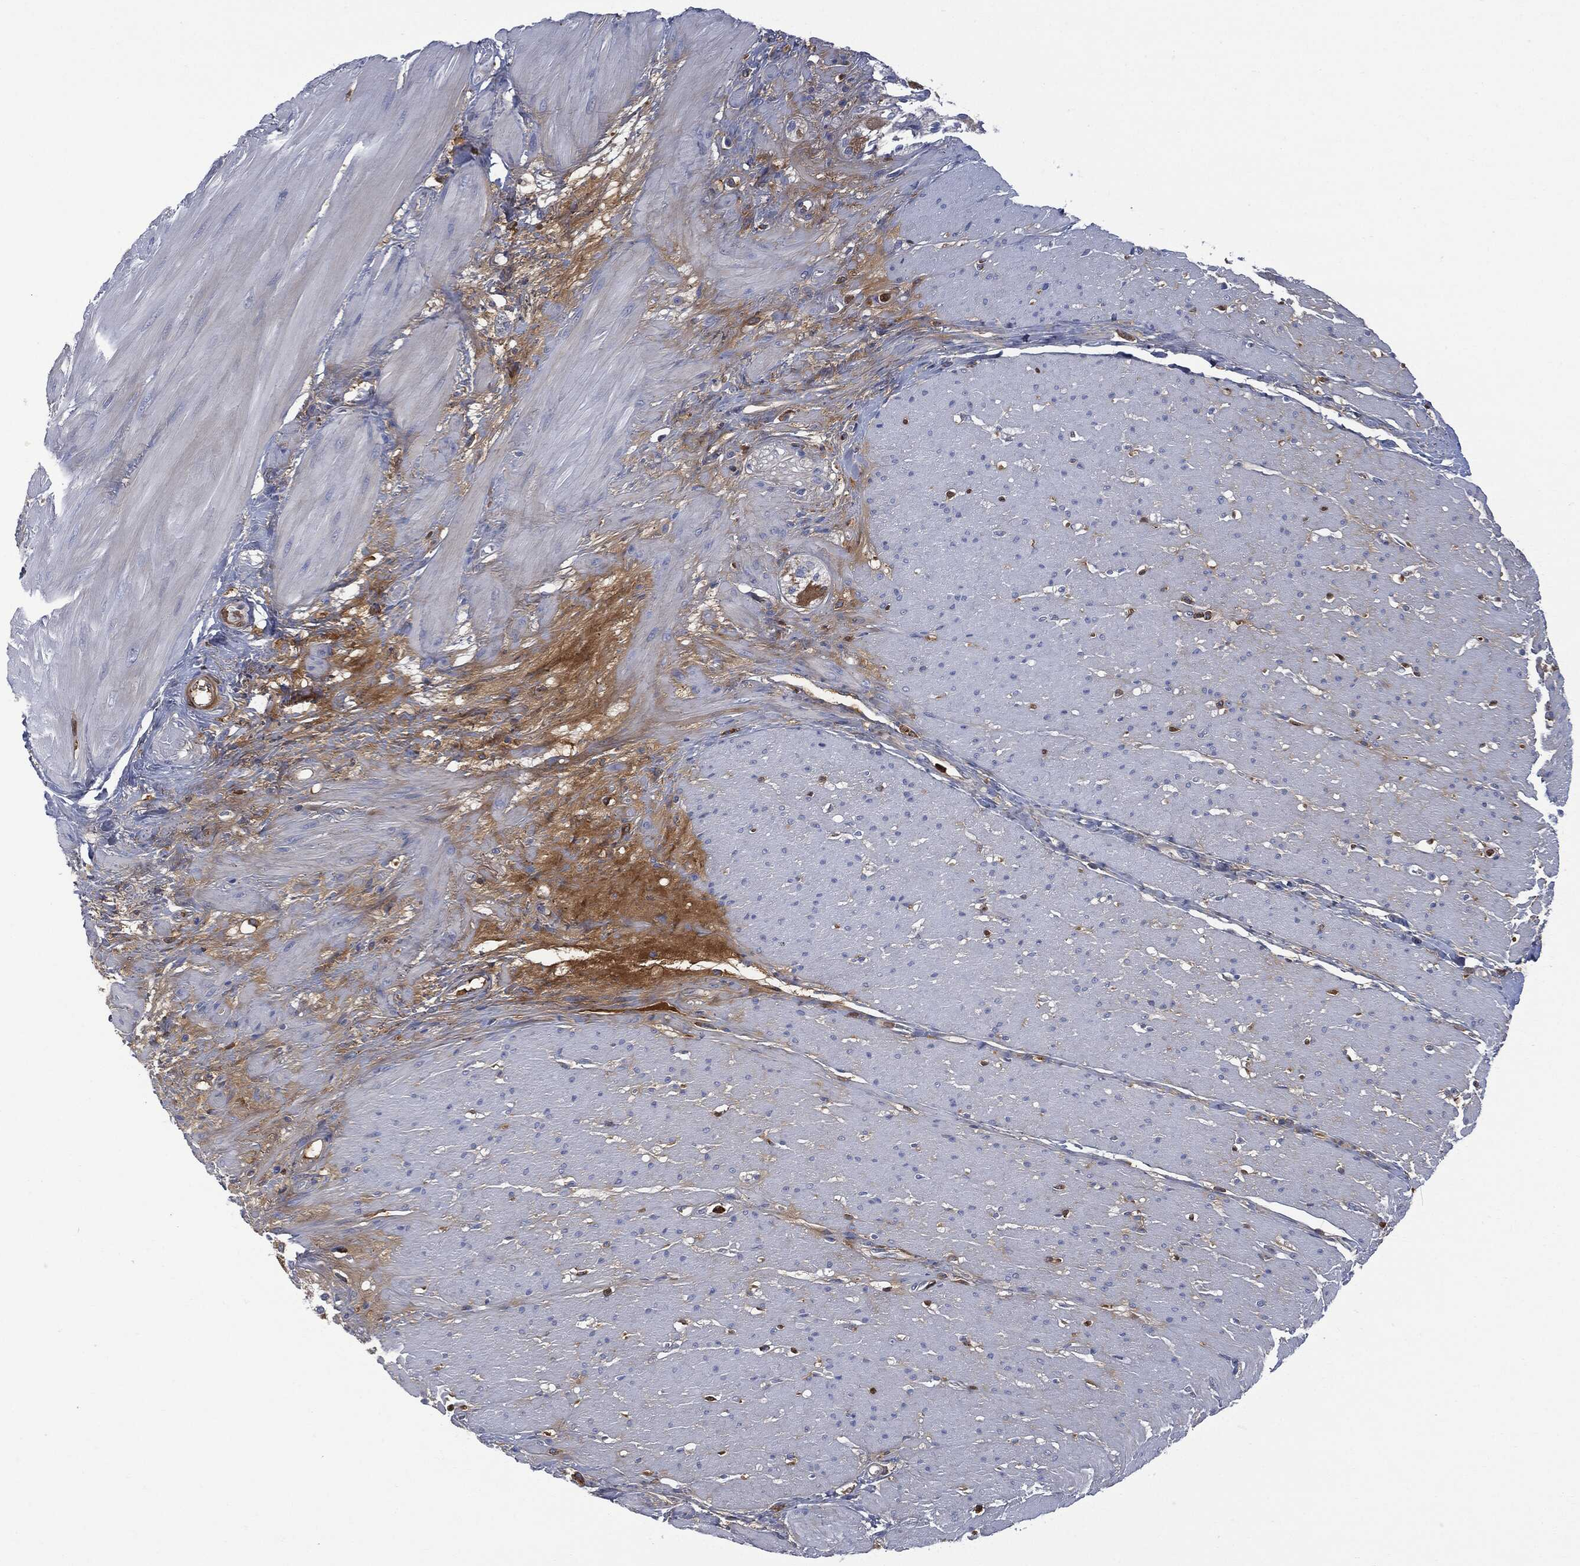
{"staining": {"intensity": "negative", "quantity": "none", "location": "none"}, "tissue": "smooth muscle", "cell_type": "Smooth muscle cells", "image_type": "normal", "snomed": [{"axis": "morphology", "description": "Normal tissue, NOS"}, {"axis": "topography", "description": "Soft tissue"}, {"axis": "topography", "description": "Smooth muscle"}], "caption": "Immunohistochemistry (IHC) histopathology image of benign smooth muscle stained for a protein (brown), which displays no positivity in smooth muscle cells.", "gene": "BTK", "patient": {"sex": "male", "age": 72}}